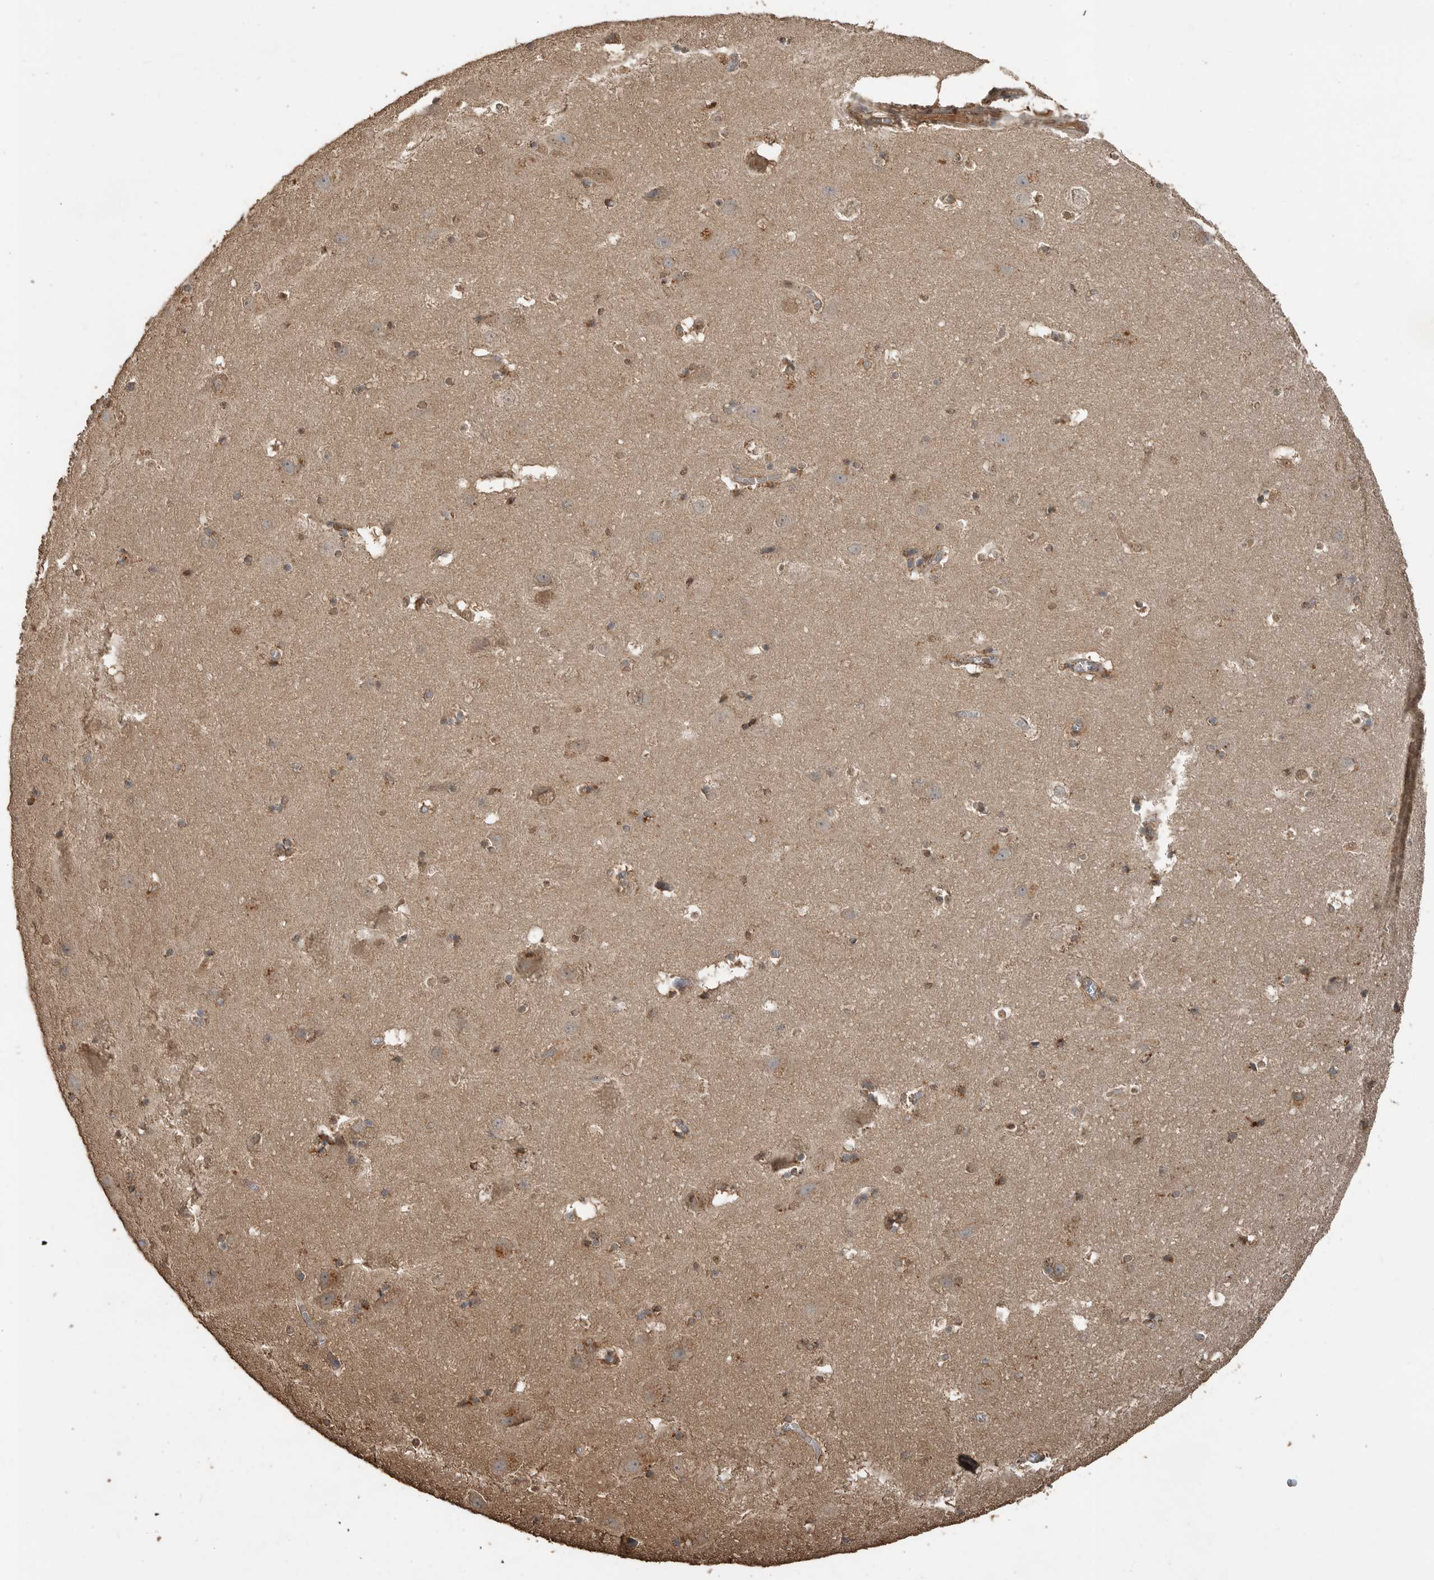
{"staining": {"intensity": "moderate", "quantity": "25%-75%", "location": "cytoplasmic/membranous,nuclear"}, "tissue": "hippocampus", "cell_type": "Glial cells", "image_type": "normal", "snomed": [{"axis": "morphology", "description": "Normal tissue, NOS"}, {"axis": "topography", "description": "Hippocampus"}], "caption": "A brown stain highlights moderate cytoplasmic/membranous,nuclear expression of a protein in glial cells of benign hippocampus. (Brightfield microscopy of DAB IHC at high magnification).", "gene": "BLZF1", "patient": {"sex": "male", "age": 45}}